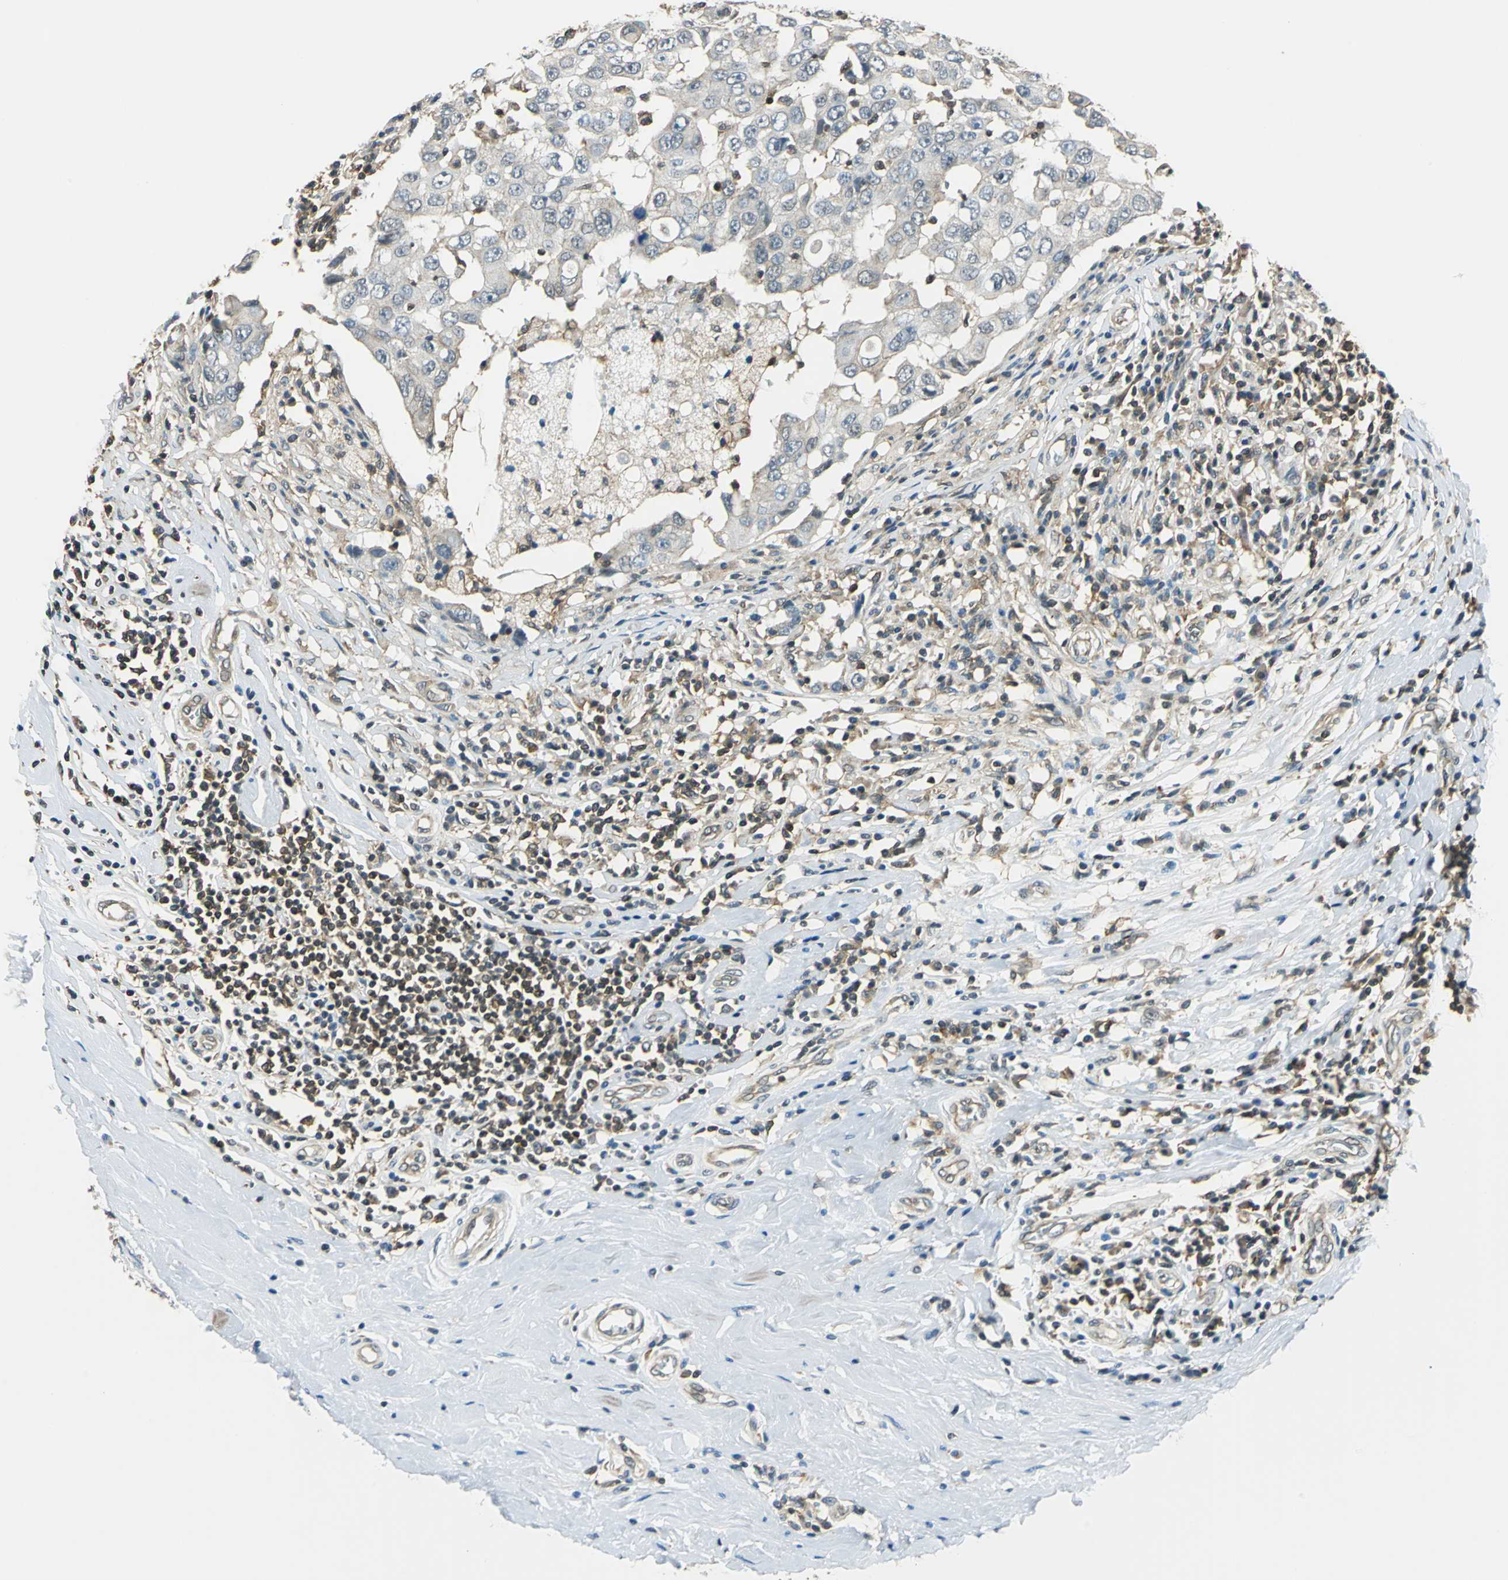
{"staining": {"intensity": "weak", "quantity": "<25%", "location": "cytoplasmic/membranous"}, "tissue": "breast cancer", "cell_type": "Tumor cells", "image_type": "cancer", "snomed": [{"axis": "morphology", "description": "Duct carcinoma"}, {"axis": "topography", "description": "Breast"}], "caption": "High power microscopy photomicrograph of an IHC micrograph of breast intraductal carcinoma, revealing no significant expression in tumor cells. (Brightfield microscopy of DAB IHC at high magnification).", "gene": "ARPC3", "patient": {"sex": "female", "age": 27}}